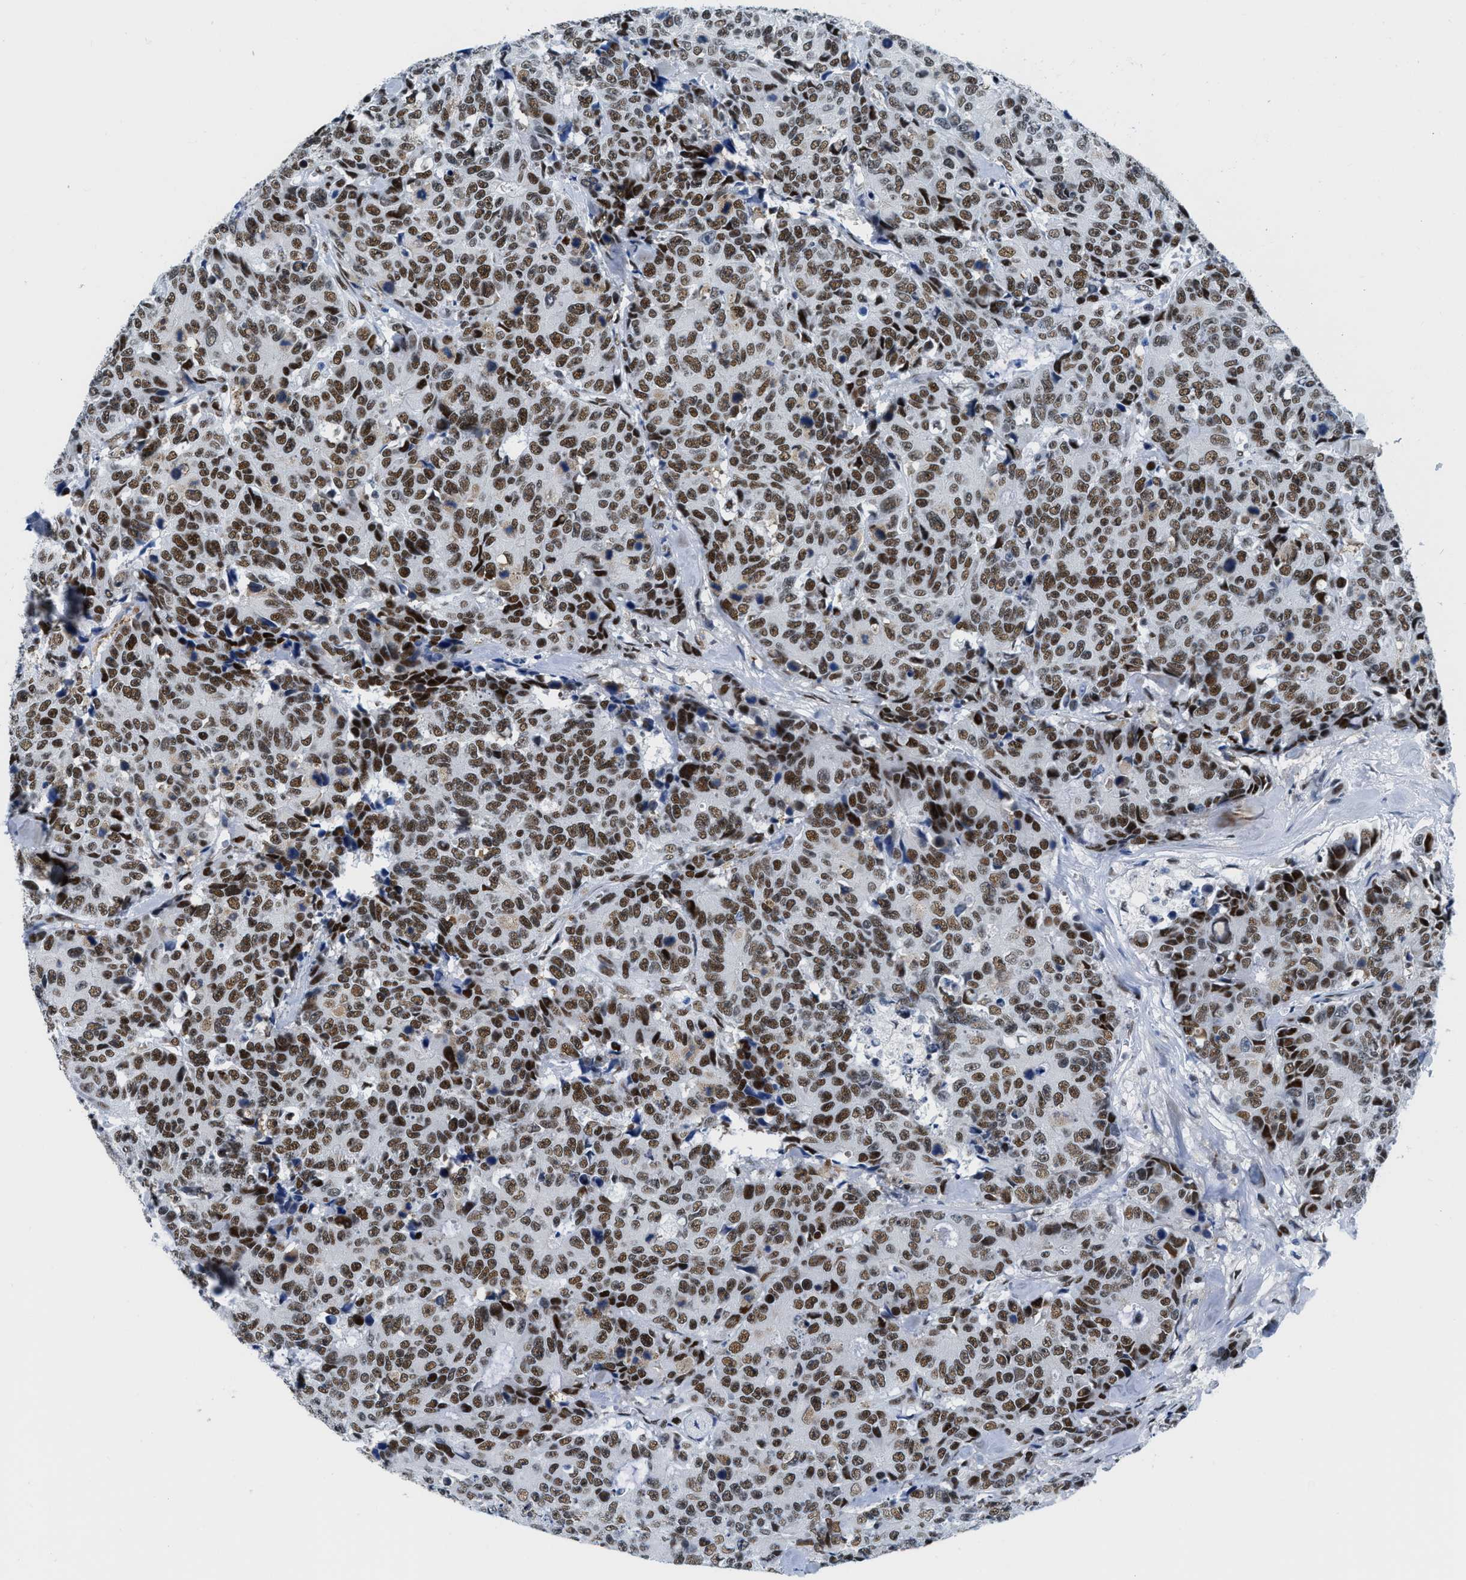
{"staining": {"intensity": "strong", "quantity": ">75%", "location": "nuclear"}, "tissue": "colorectal cancer", "cell_type": "Tumor cells", "image_type": "cancer", "snomed": [{"axis": "morphology", "description": "Adenocarcinoma, NOS"}, {"axis": "topography", "description": "Colon"}], "caption": "Strong nuclear positivity for a protein is appreciated in approximately >75% of tumor cells of colorectal adenocarcinoma using immunohistochemistry.", "gene": "SMARCAD1", "patient": {"sex": "female", "age": 86}}